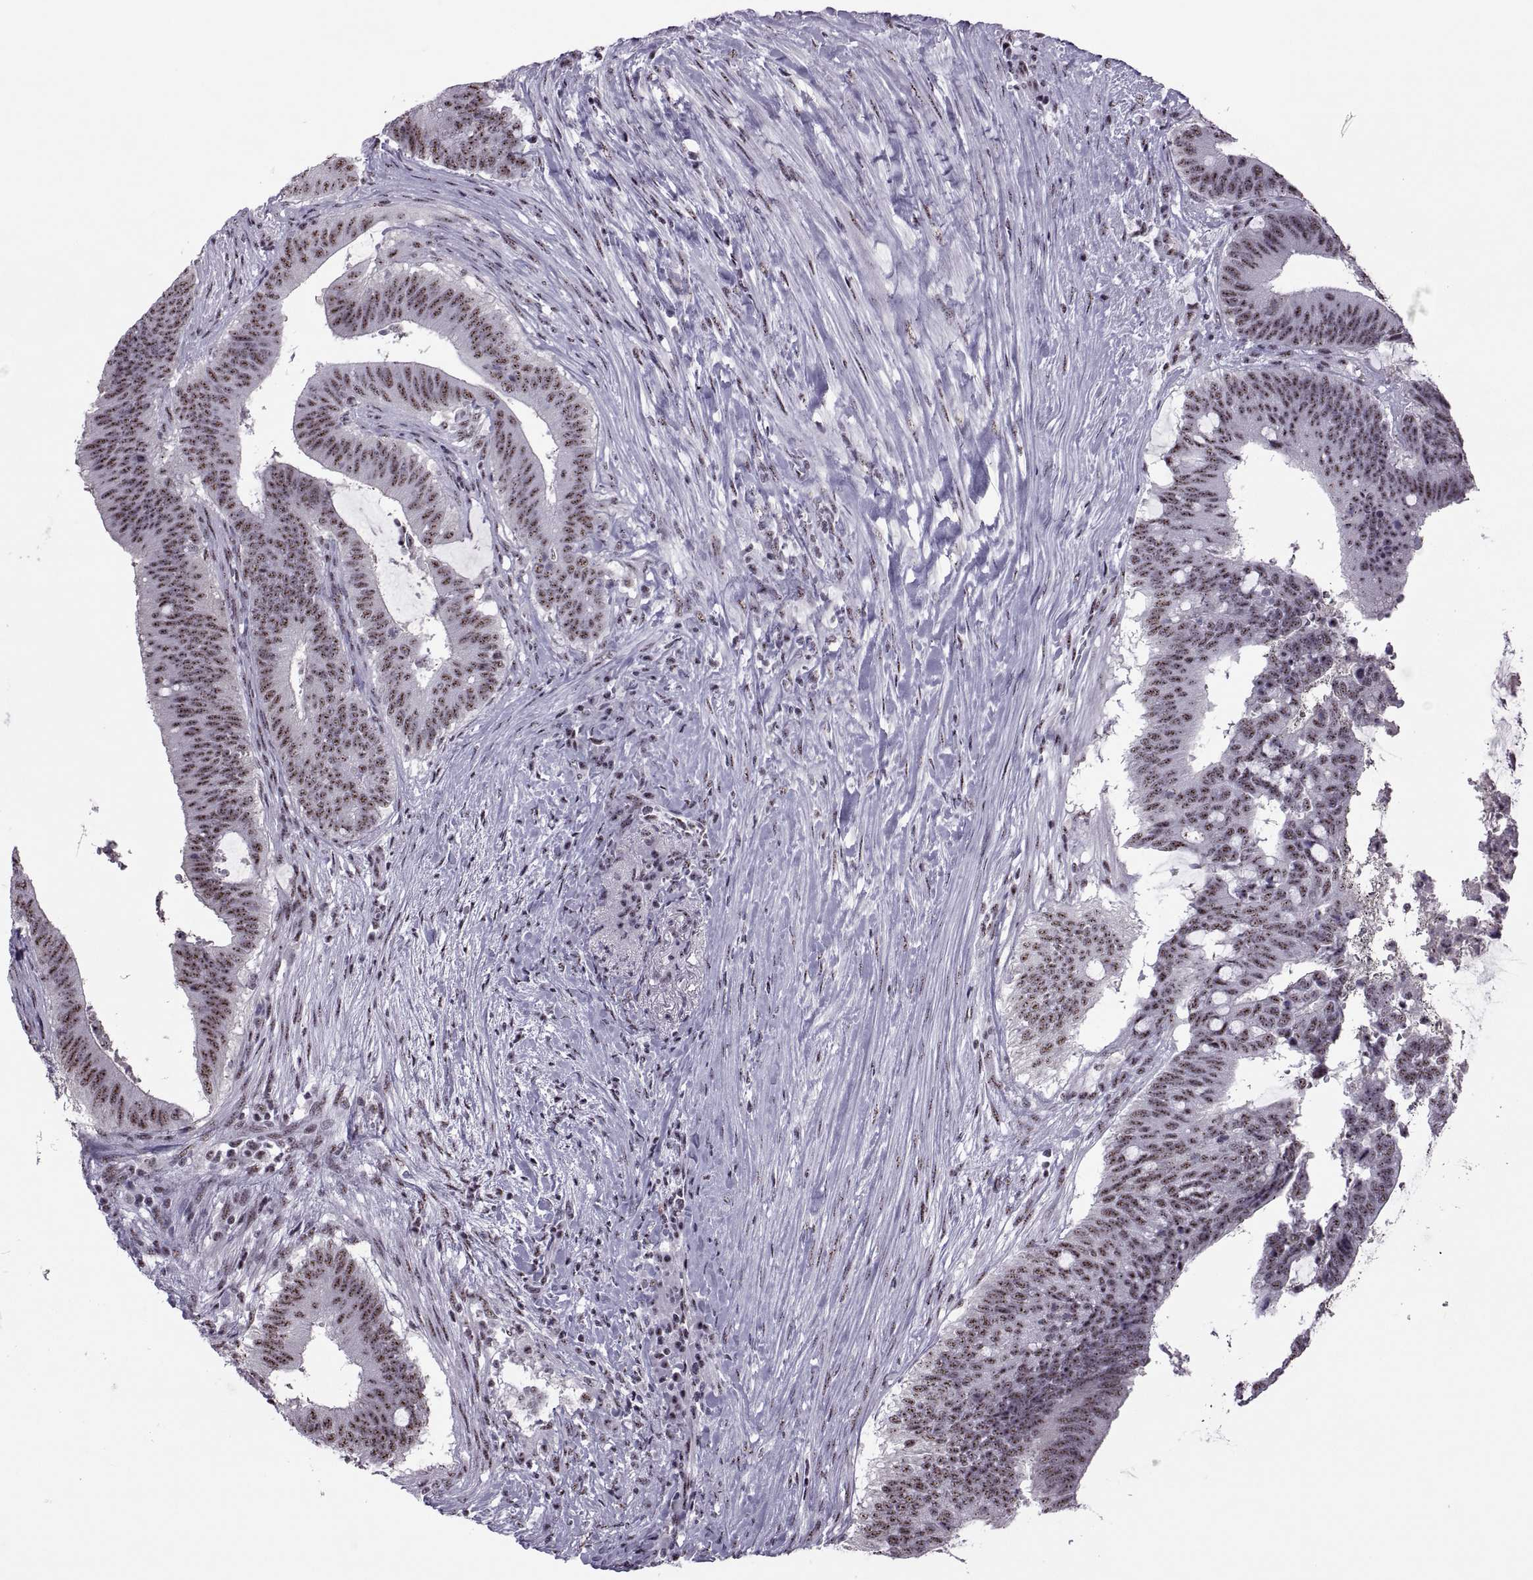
{"staining": {"intensity": "moderate", "quantity": ">75%", "location": "nuclear"}, "tissue": "colorectal cancer", "cell_type": "Tumor cells", "image_type": "cancer", "snomed": [{"axis": "morphology", "description": "Adenocarcinoma, NOS"}, {"axis": "topography", "description": "Colon"}], "caption": "A micrograph of human adenocarcinoma (colorectal) stained for a protein demonstrates moderate nuclear brown staining in tumor cells.", "gene": "MAGEA4", "patient": {"sex": "female", "age": 43}}